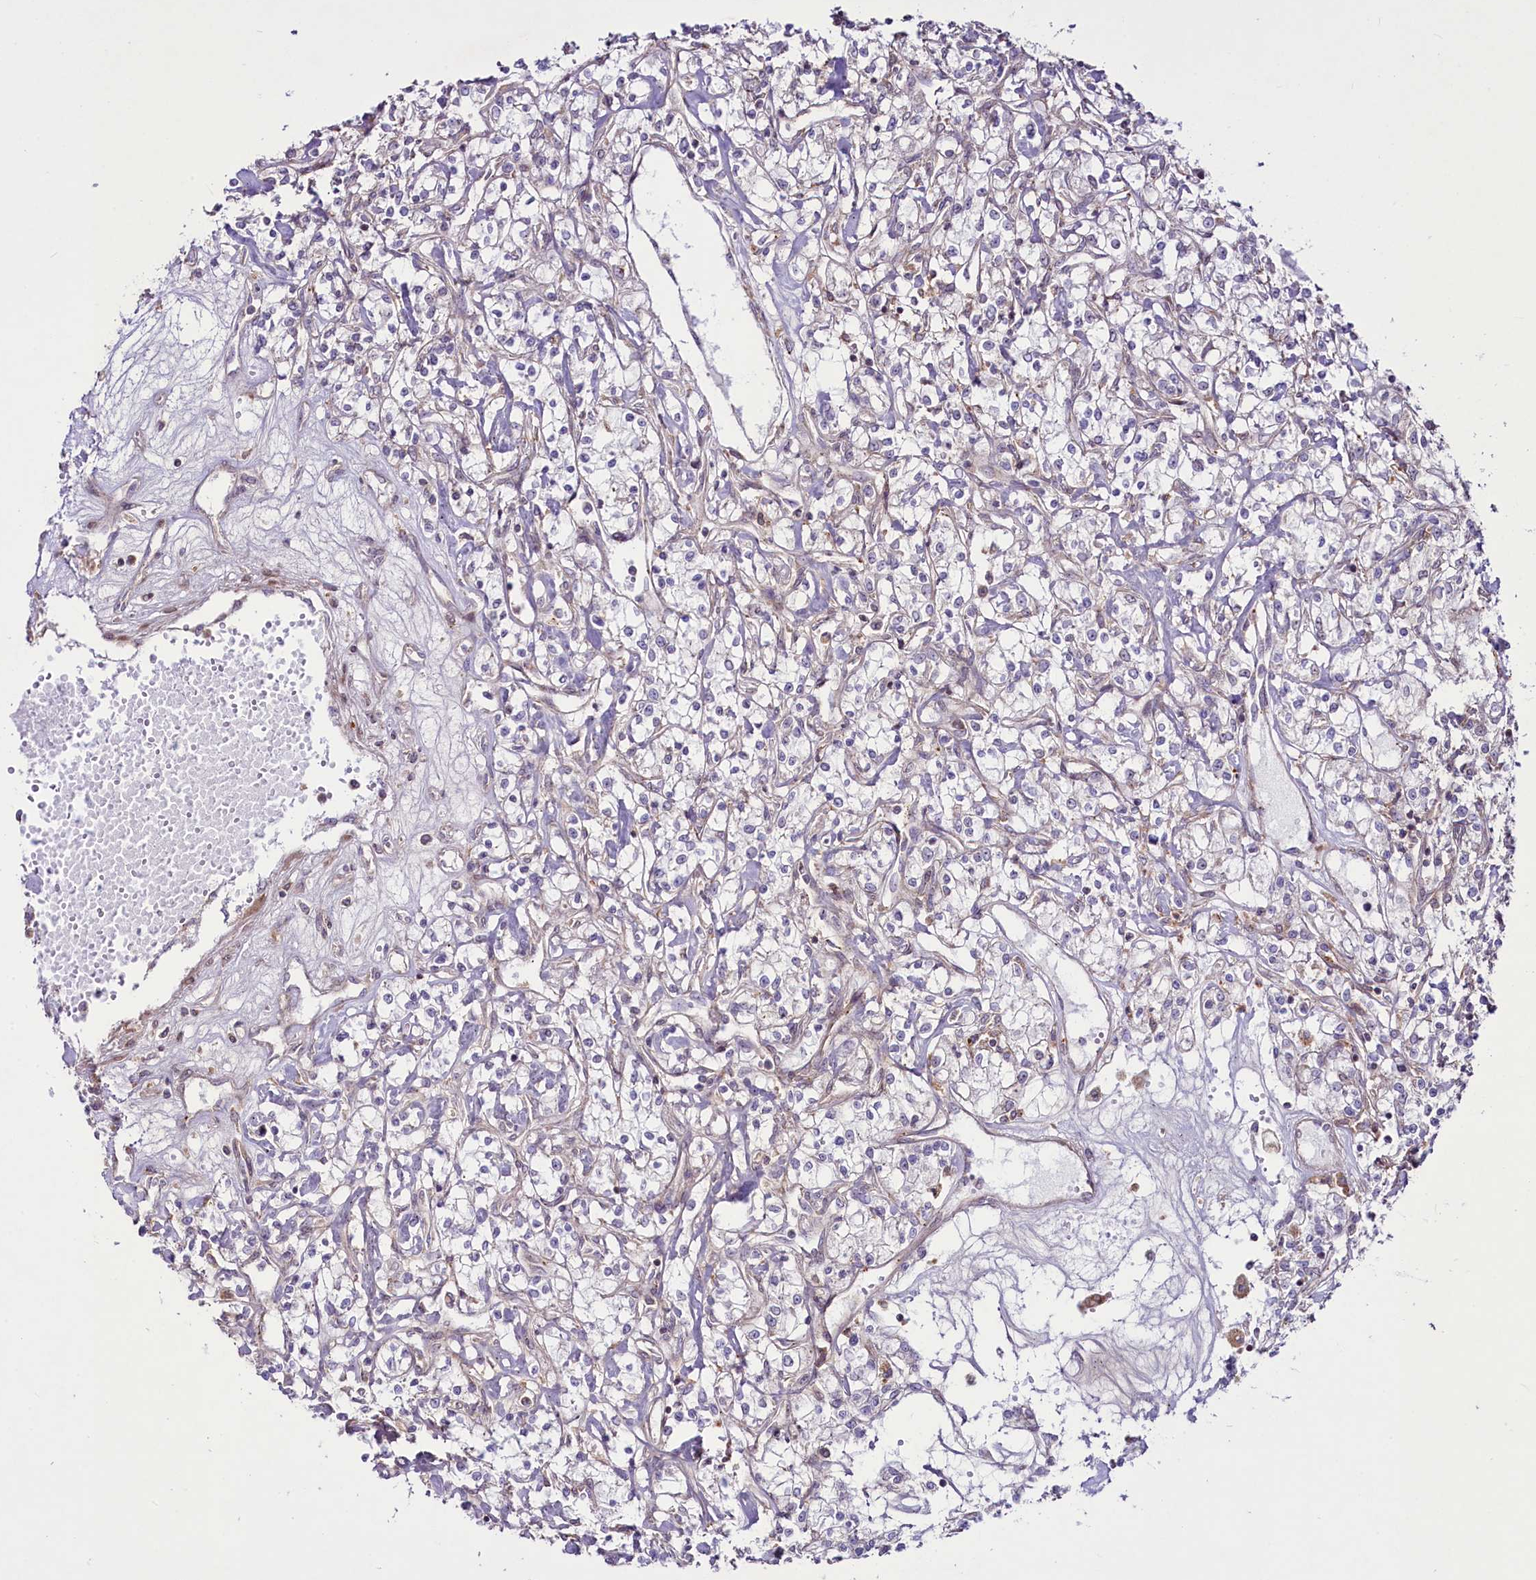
{"staining": {"intensity": "negative", "quantity": "none", "location": "none"}, "tissue": "renal cancer", "cell_type": "Tumor cells", "image_type": "cancer", "snomed": [{"axis": "morphology", "description": "Adenocarcinoma, NOS"}, {"axis": "topography", "description": "Kidney"}], "caption": "Photomicrograph shows no significant protein staining in tumor cells of renal cancer (adenocarcinoma). The staining is performed using DAB (3,3'-diaminobenzidine) brown chromogen with nuclei counter-stained in using hematoxylin.", "gene": "RSBN1", "patient": {"sex": "female", "age": 59}}